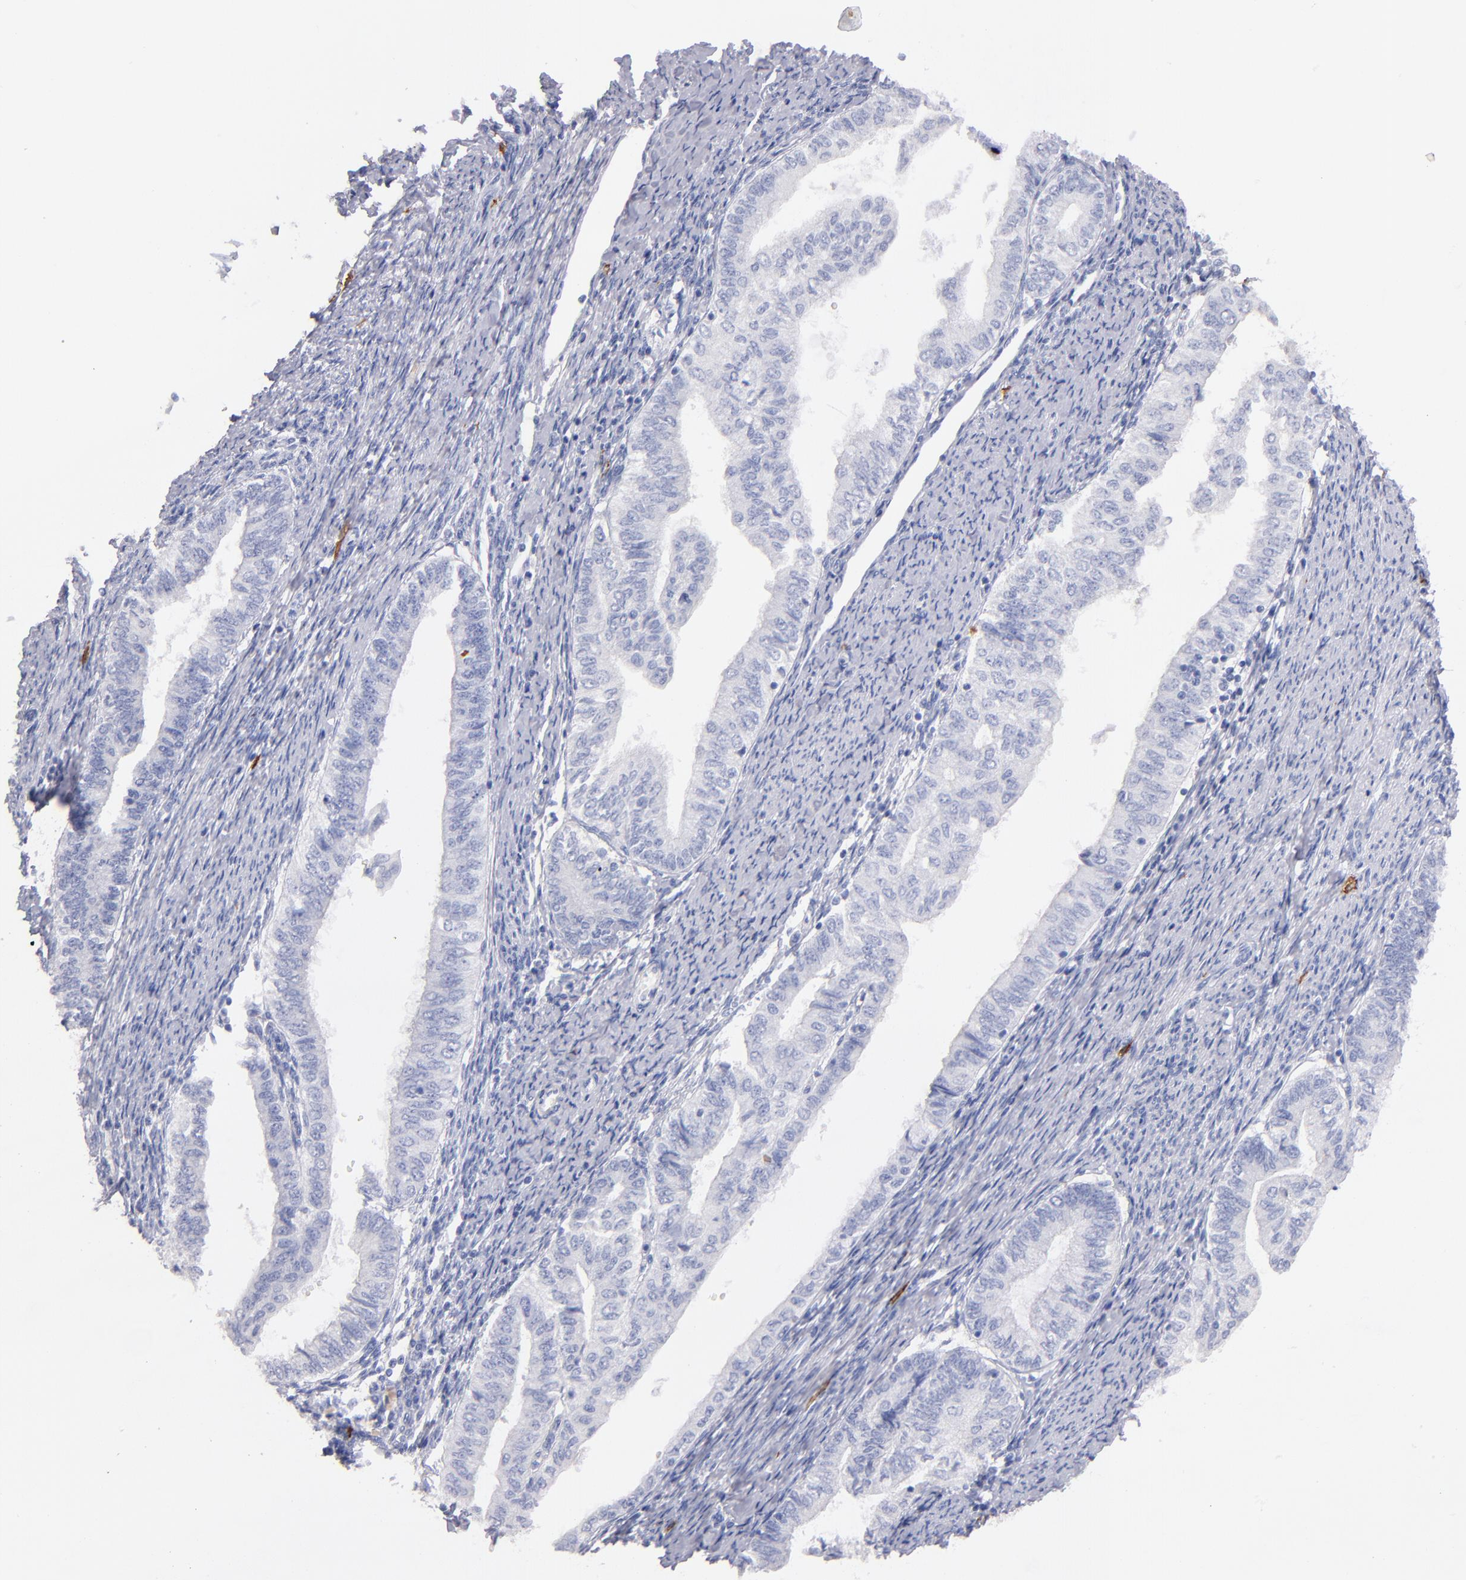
{"staining": {"intensity": "negative", "quantity": "none", "location": "none"}, "tissue": "endometrial cancer", "cell_type": "Tumor cells", "image_type": "cancer", "snomed": [{"axis": "morphology", "description": "Adenocarcinoma, NOS"}, {"axis": "topography", "description": "Endometrium"}], "caption": "Endometrial cancer (adenocarcinoma) stained for a protein using IHC shows no staining tumor cells.", "gene": "KIT", "patient": {"sex": "female", "age": 66}}